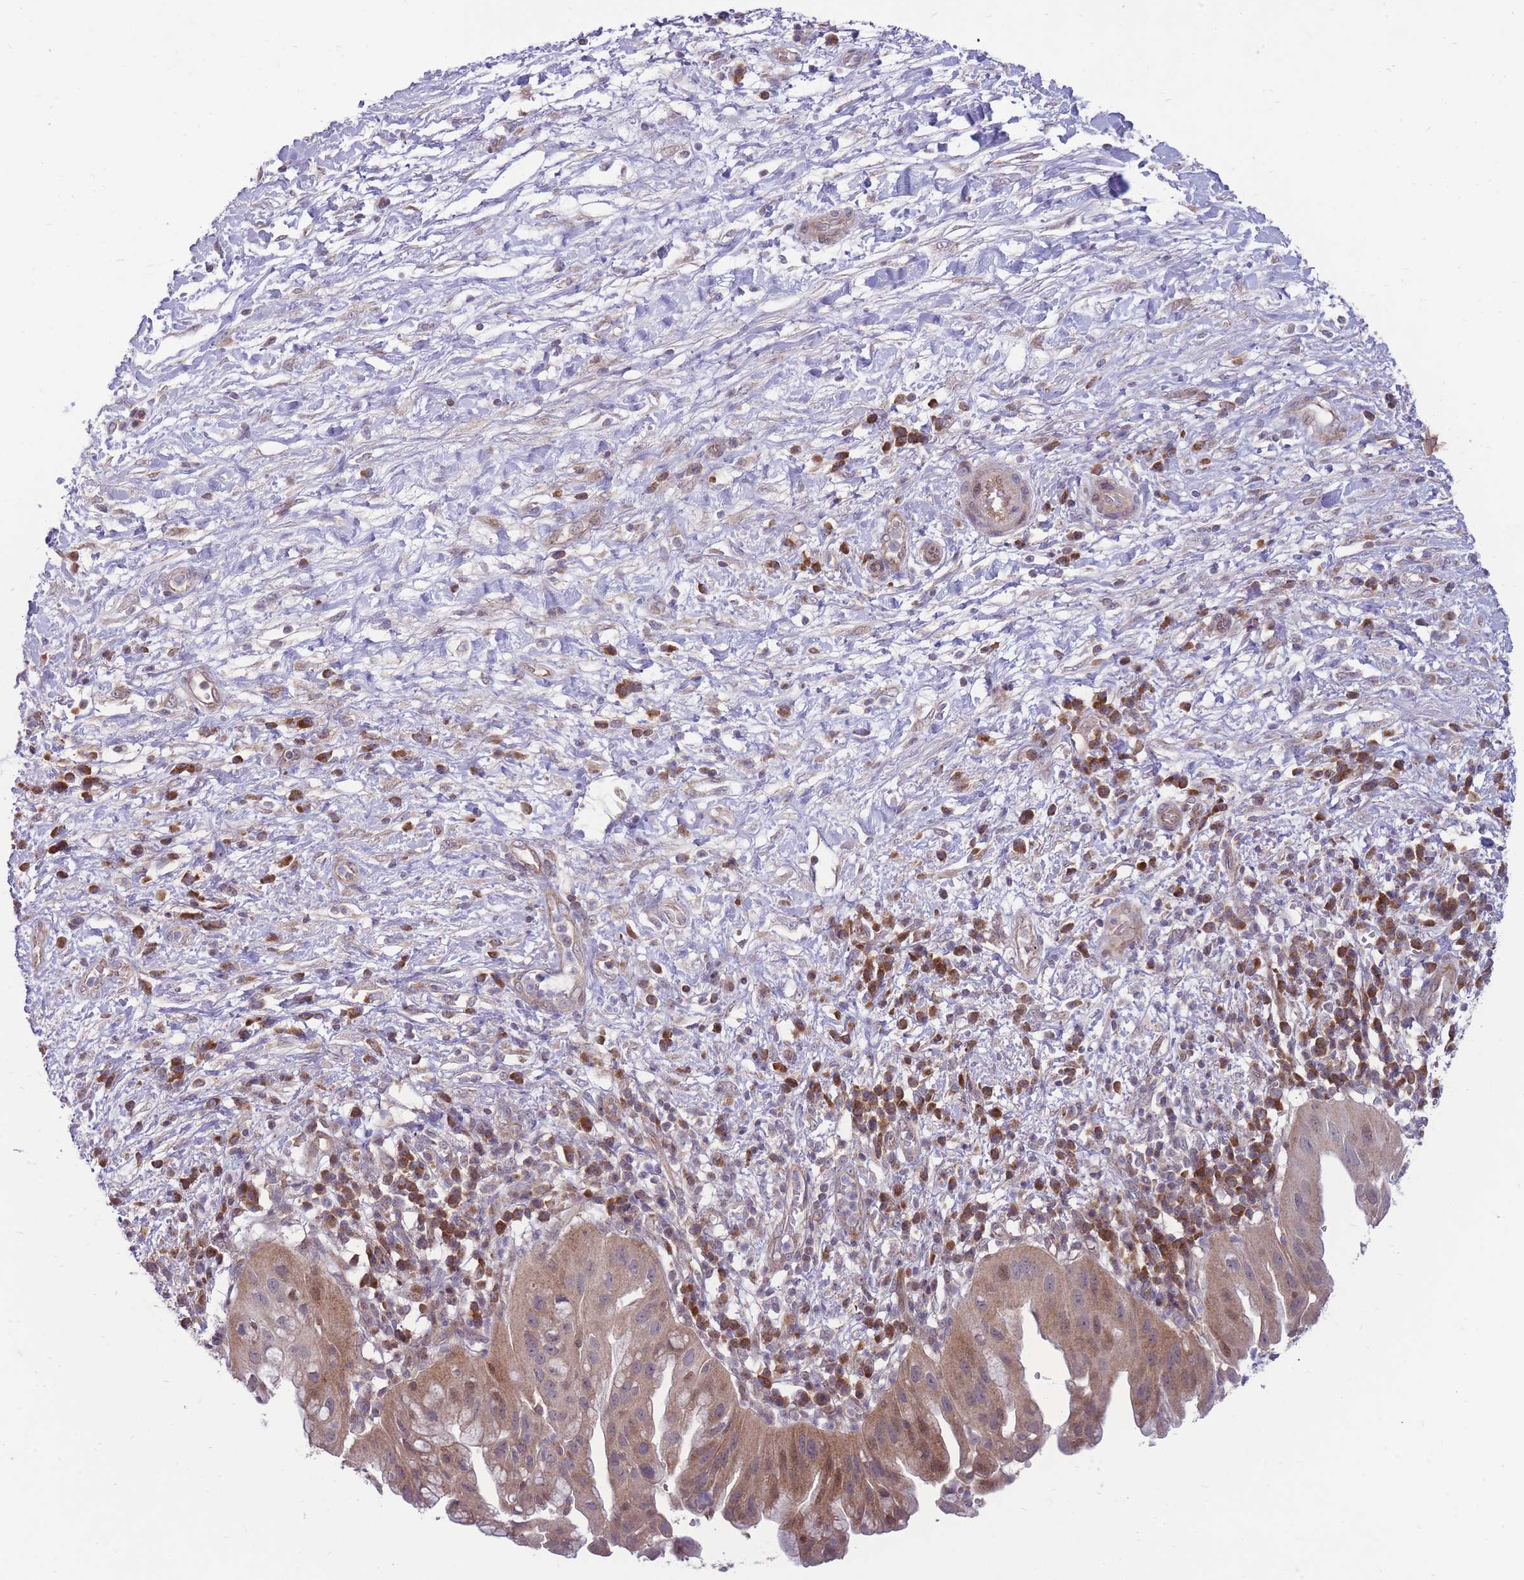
{"staining": {"intensity": "moderate", "quantity": ">75%", "location": "cytoplasmic/membranous"}, "tissue": "pancreatic cancer", "cell_type": "Tumor cells", "image_type": "cancer", "snomed": [{"axis": "morphology", "description": "Adenocarcinoma, NOS"}, {"axis": "topography", "description": "Pancreas"}], "caption": "Brown immunohistochemical staining in human pancreatic cancer (adenocarcinoma) demonstrates moderate cytoplasmic/membranous expression in about >75% of tumor cells. Ihc stains the protein of interest in brown and the nuclei are stained blue.", "gene": "RIC8A", "patient": {"sex": "male", "age": 68}}